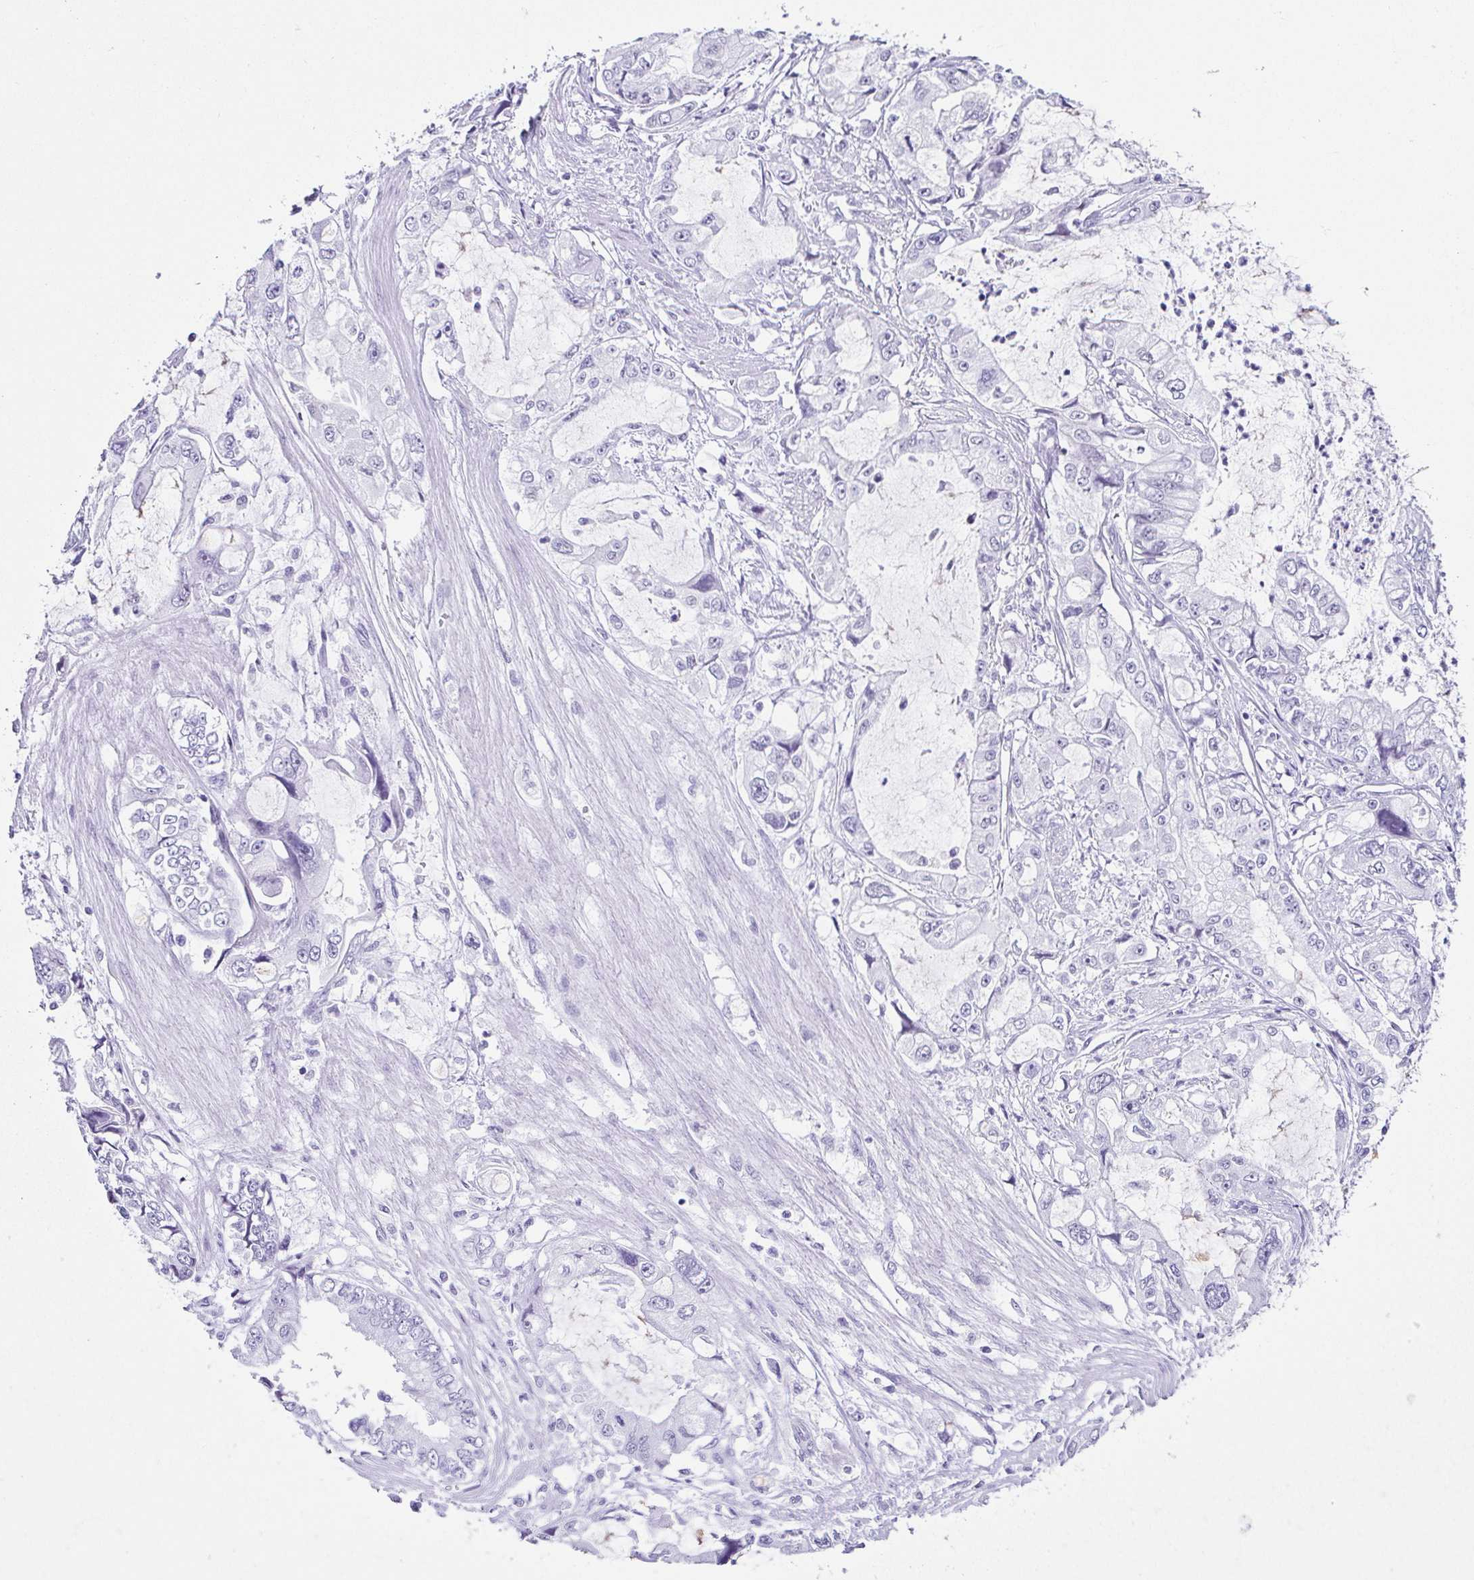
{"staining": {"intensity": "negative", "quantity": "none", "location": "none"}, "tissue": "stomach cancer", "cell_type": "Tumor cells", "image_type": "cancer", "snomed": [{"axis": "morphology", "description": "Adenocarcinoma, NOS"}, {"axis": "topography", "description": "Pancreas"}, {"axis": "topography", "description": "Stomach, upper"}, {"axis": "topography", "description": "Stomach"}], "caption": "An immunohistochemistry histopathology image of stomach cancer (adenocarcinoma) is shown. There is no staining in tumor cells of stomach cancer (adenocarcinoma).", "gene": "ESX1", "patient": {"sex": "male", "age": 77}}